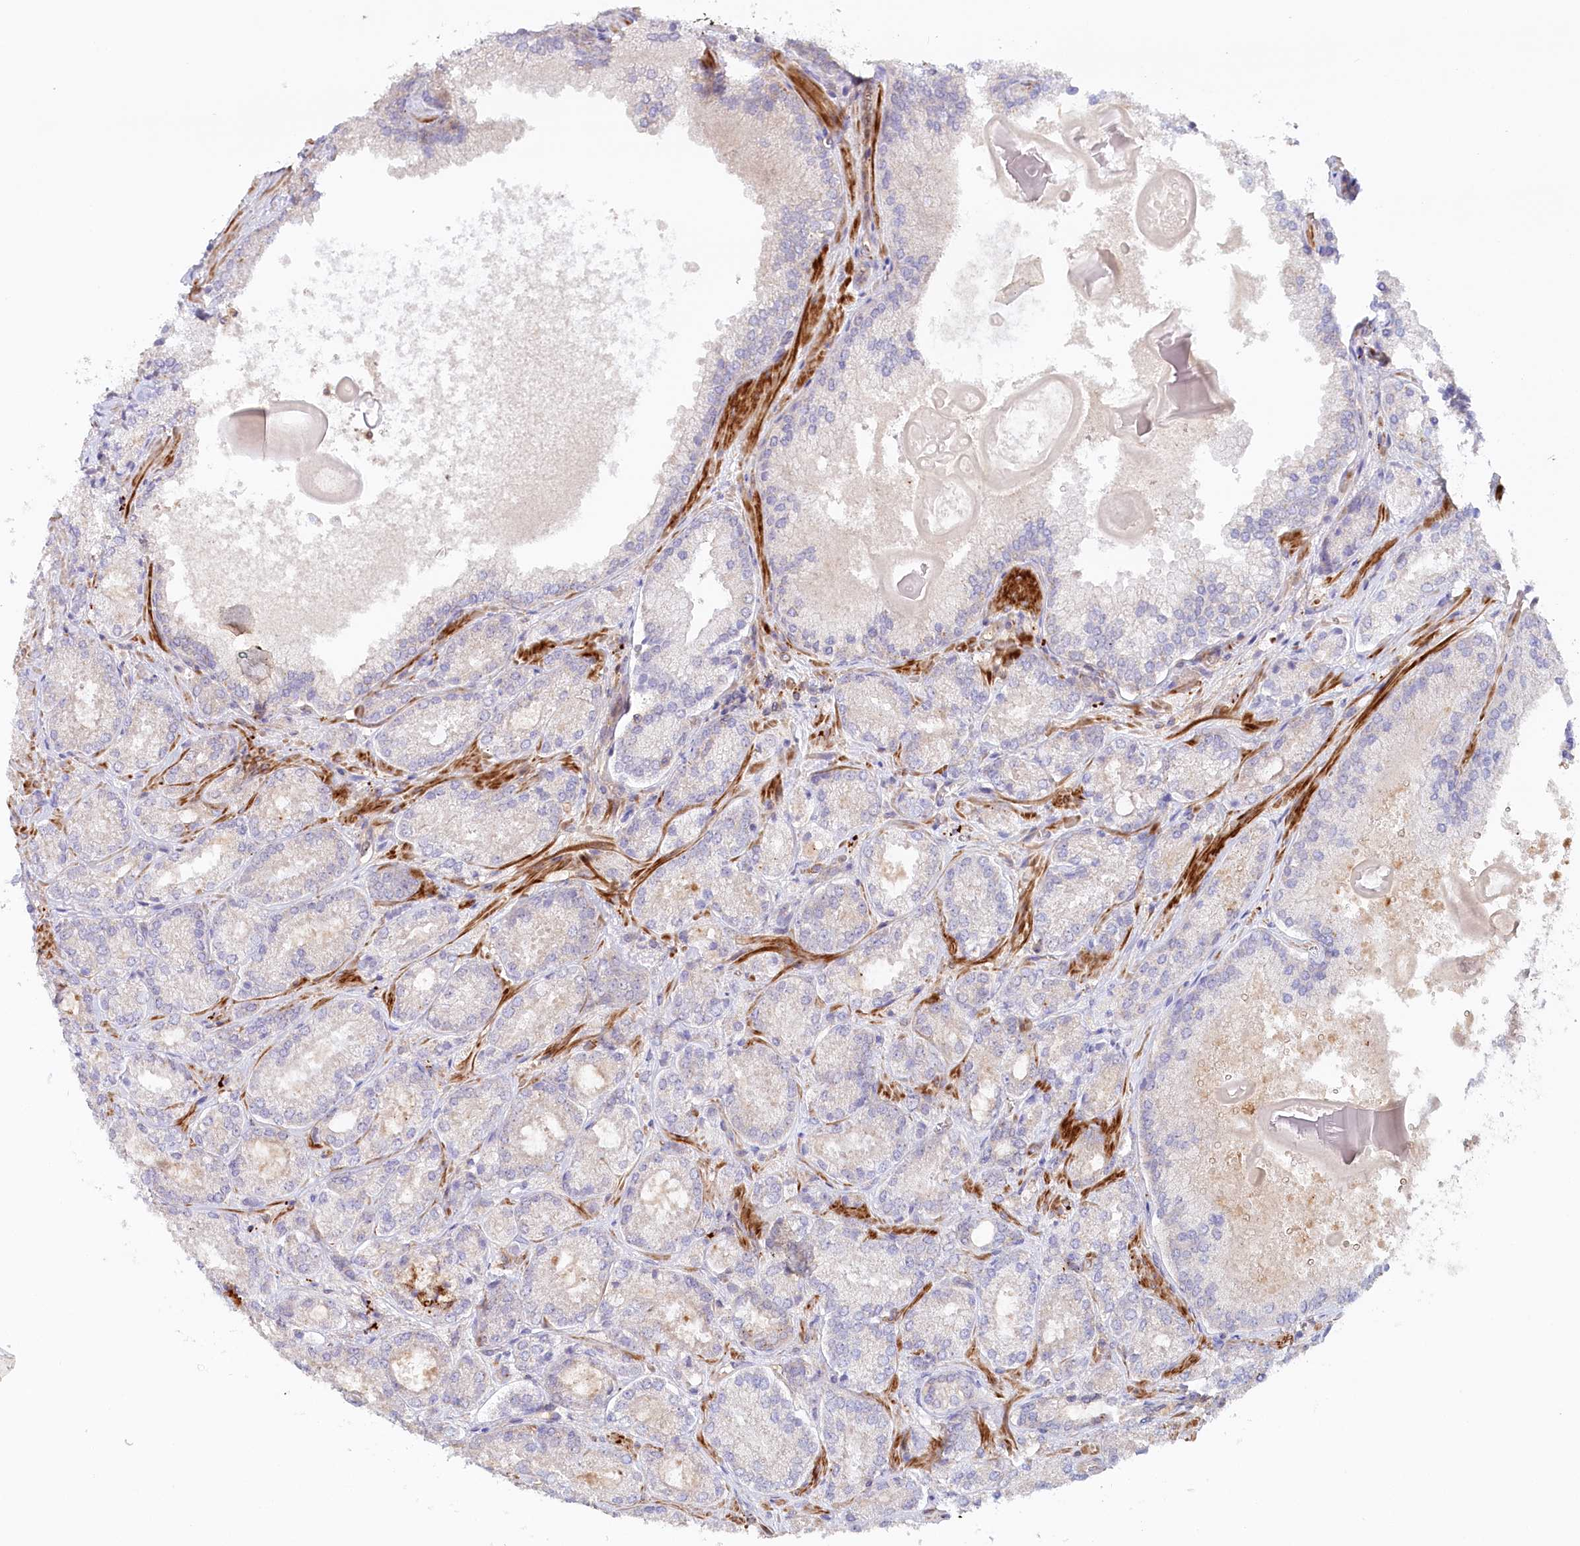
{"staining": {"intensity": "weak", "quantity": "<25%", "location": "cytoplasmic/membranous"}, "tissue": "prostate cancer", "cell_type": "Tumor cells", "image_type": "cancer", "snomed": [{"axis": "morphology", "description": "Adenocarcinoma, Low grade"}, {"axis": "topography", "description": "Prostate"}], "caption": "Protein analysis of prostate cancer (adenocarcinoma (low-grade)) shows no significant positivity in tumor cells.", "gene": "GBE1", "patient": {"sex": "male", "age": 74}}